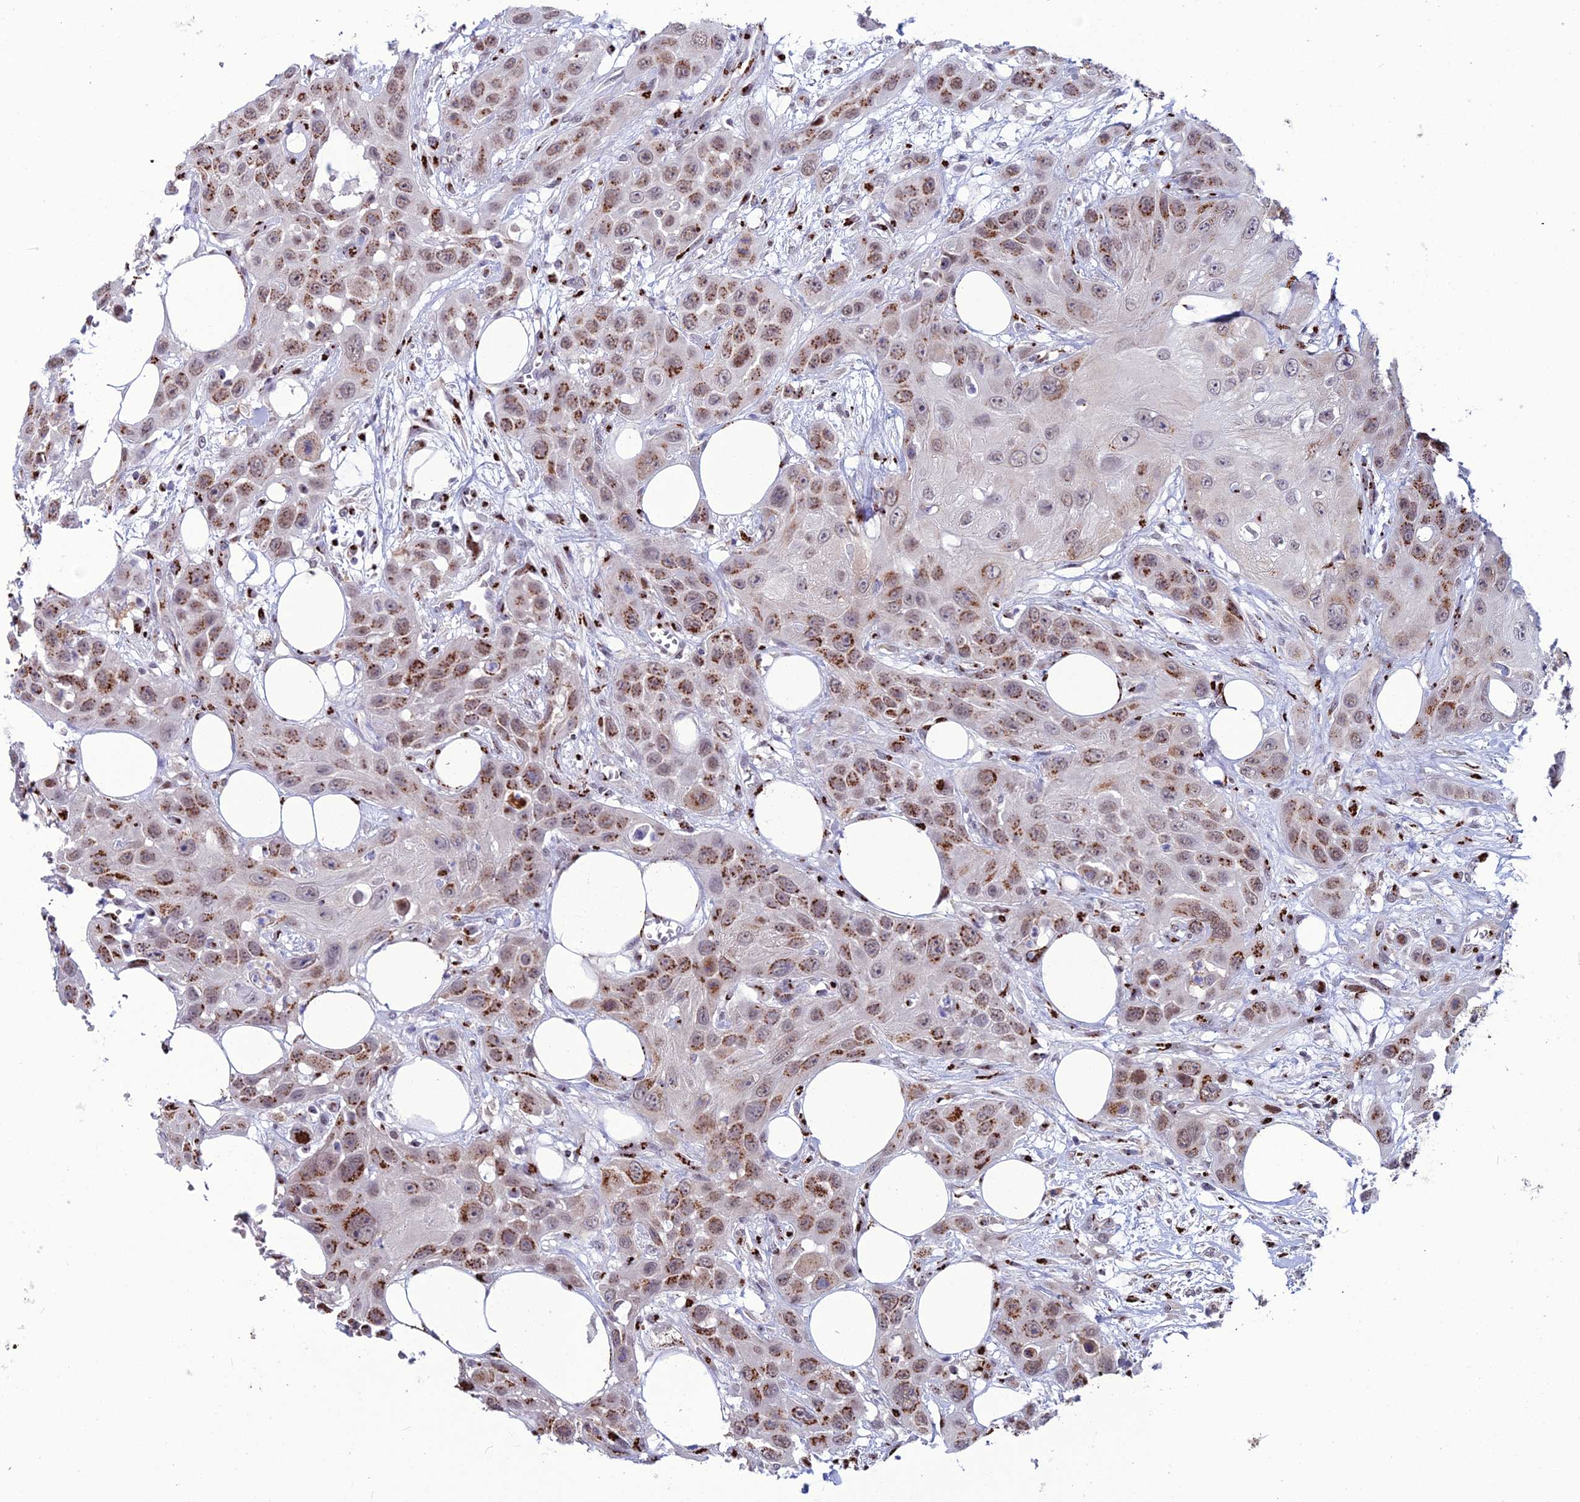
{"staining": {"intensity": "strong", "quantity": "25%-75%", "location": "cytoplasmic/membranous"}, "tissue": "head and neck cancer", "cell_type": "Tumor cells", "image_type": "cancer", "snomed": [{"axis": "morphology", "description": "Squamous cell carcinoma, NOS"}, {"axis": "topography", "description": "Head-Neck"}], "caption": "There is high levels of strong cytoplasmic/membranous staining in tumor cells of head and neck cancer (squamous cell carcinoma), as demonstrated by immunohistochemical staining (brown color).", "gene": "PLEKHA4", "patient": {"sex": "male", "age": 81}}